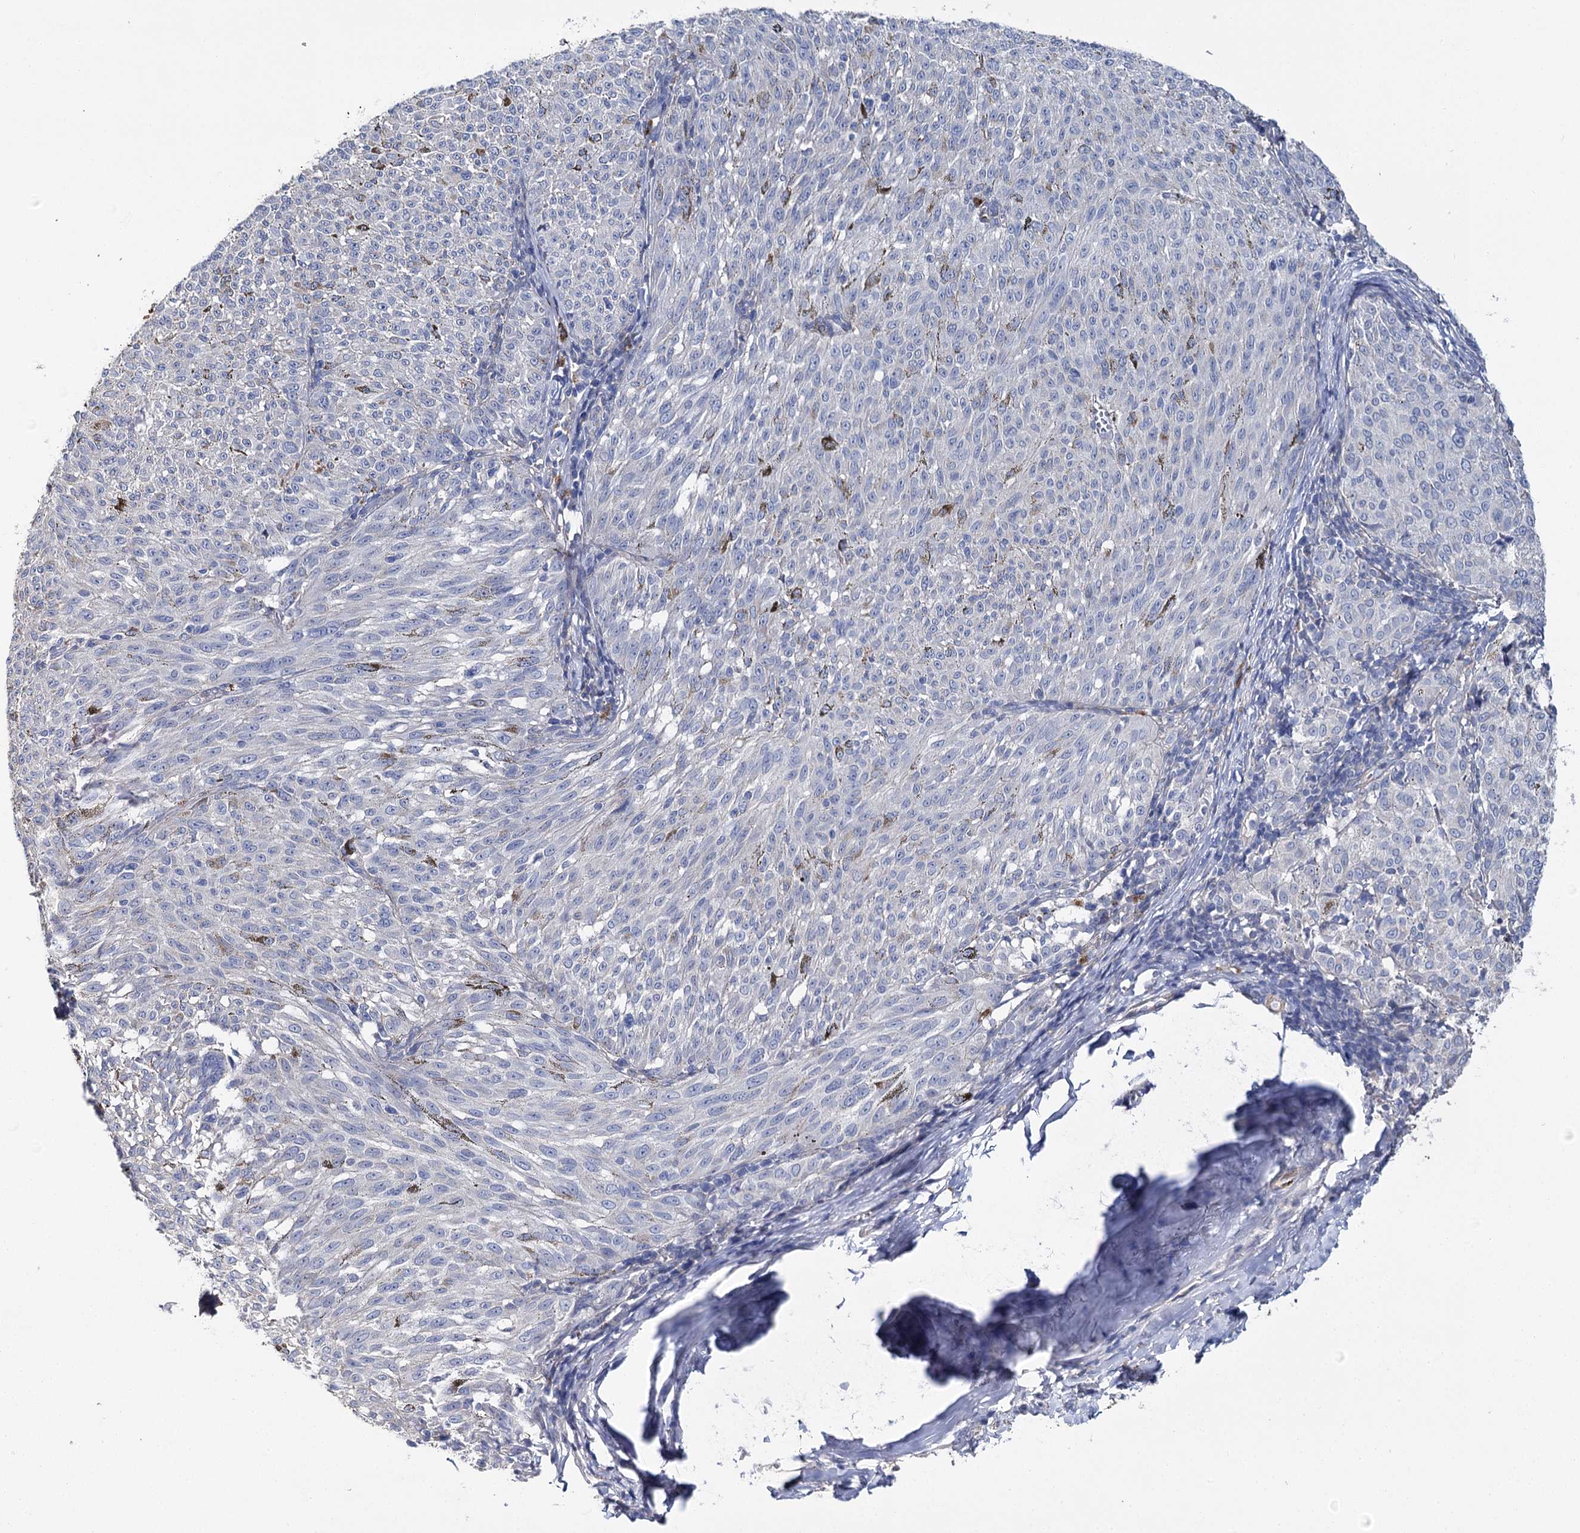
{"staining": {"intensity": "negative", "quantity": "none", "location": "none"}, "tissue": "melanoma", "cell_type": "Tumor cells", "image_type": "cancer", "snomed": [{"axis": "morphology", "description": "Malignant melanoma, NOS"}, {"axis": "topography", "description": "Skin"}], "caption": "The image reveals no significant expression in tumor cells of melanoma.", "gene": "EPYC", "patient": {"sex": "female", "age": 72}}